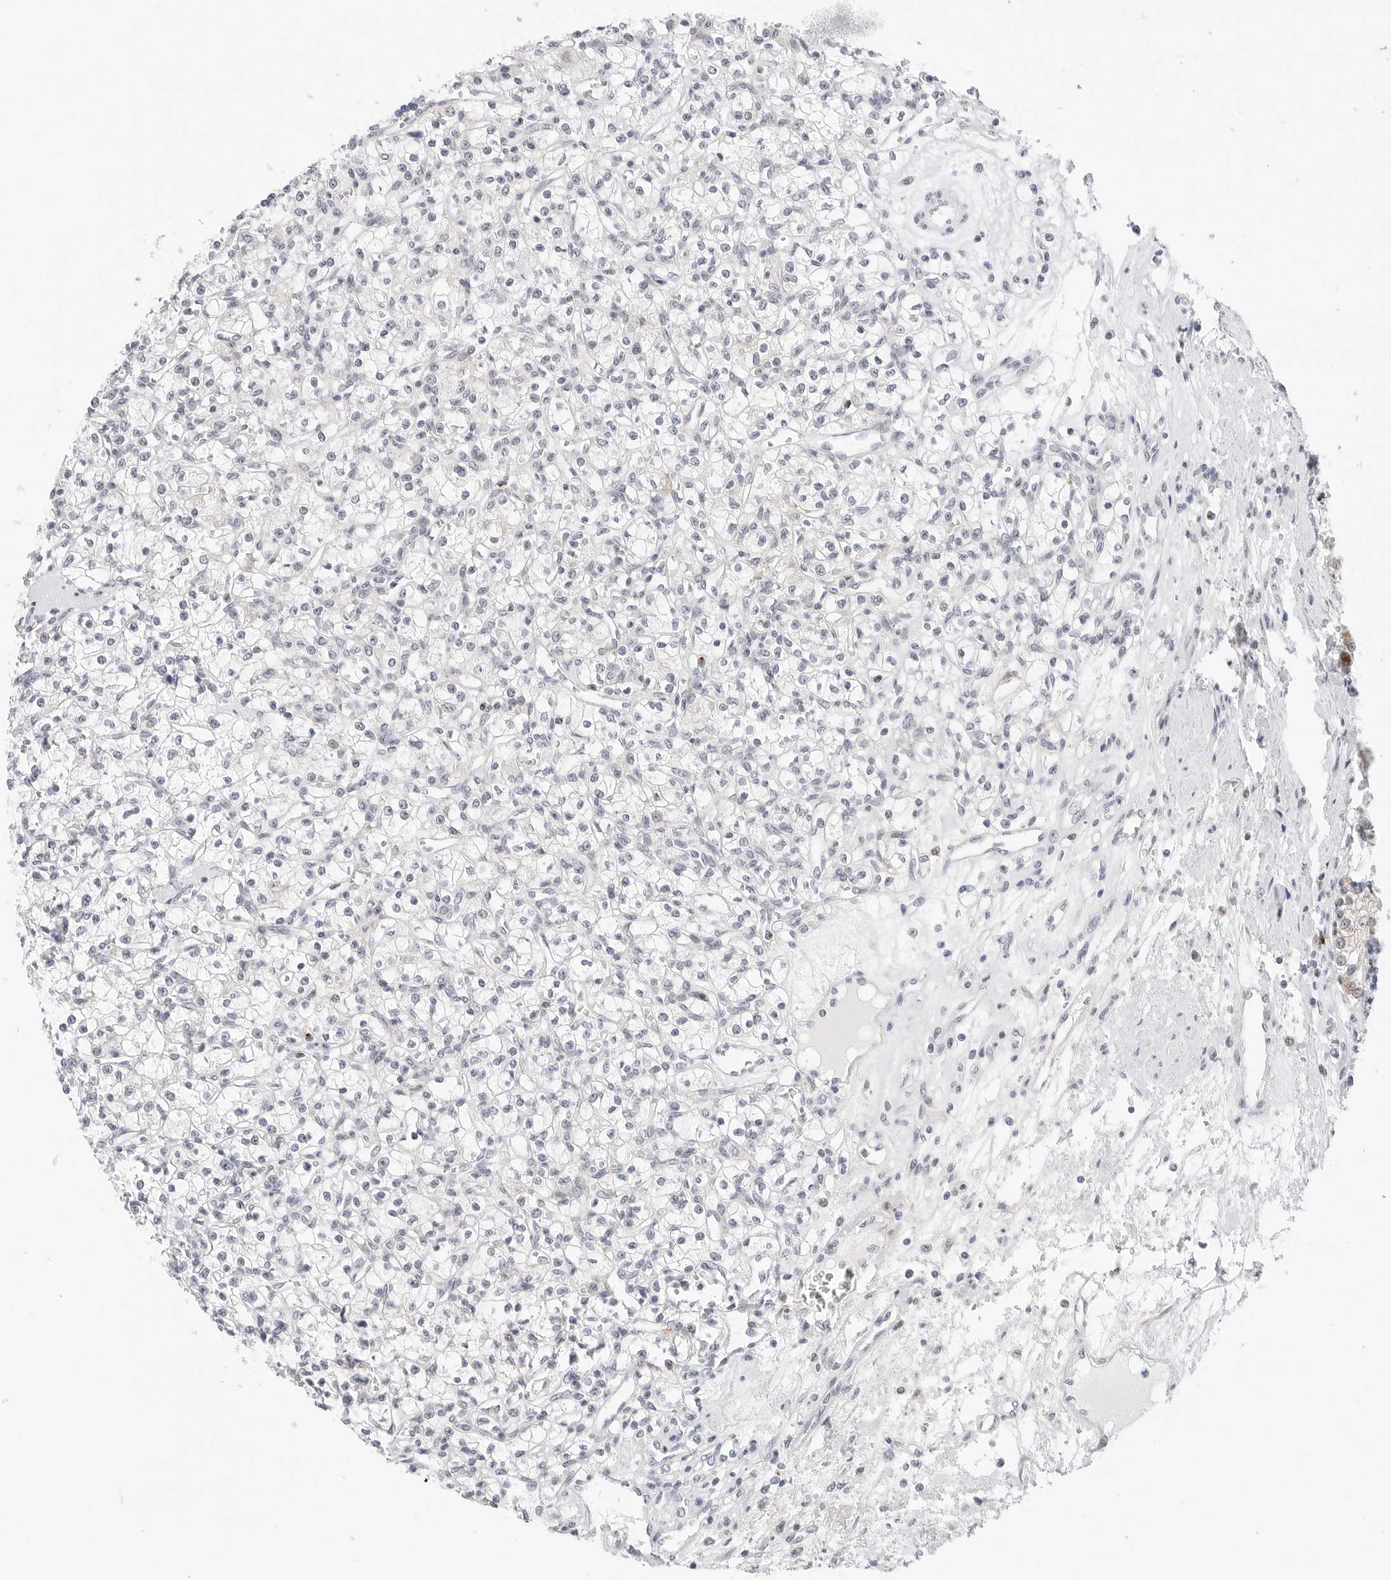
{"staining": {"intensity": "negative", "quantity": "none", "location": "none"}, "tissue": "renal cancer", "cell_type": "Tumor cells", "image_type": "cancer", "snomed": [{"axis": "morphology", "description": "Adenocarcinoma, NOS"}, {"axis": "topography", "description": "Kidney"}], "caption": "Protein analysis of renal adenocarcinoma reveals no significant positivity in tumor cells.", "gene": "TSEN2", "patient": {"sex": "female", "age": 59}}